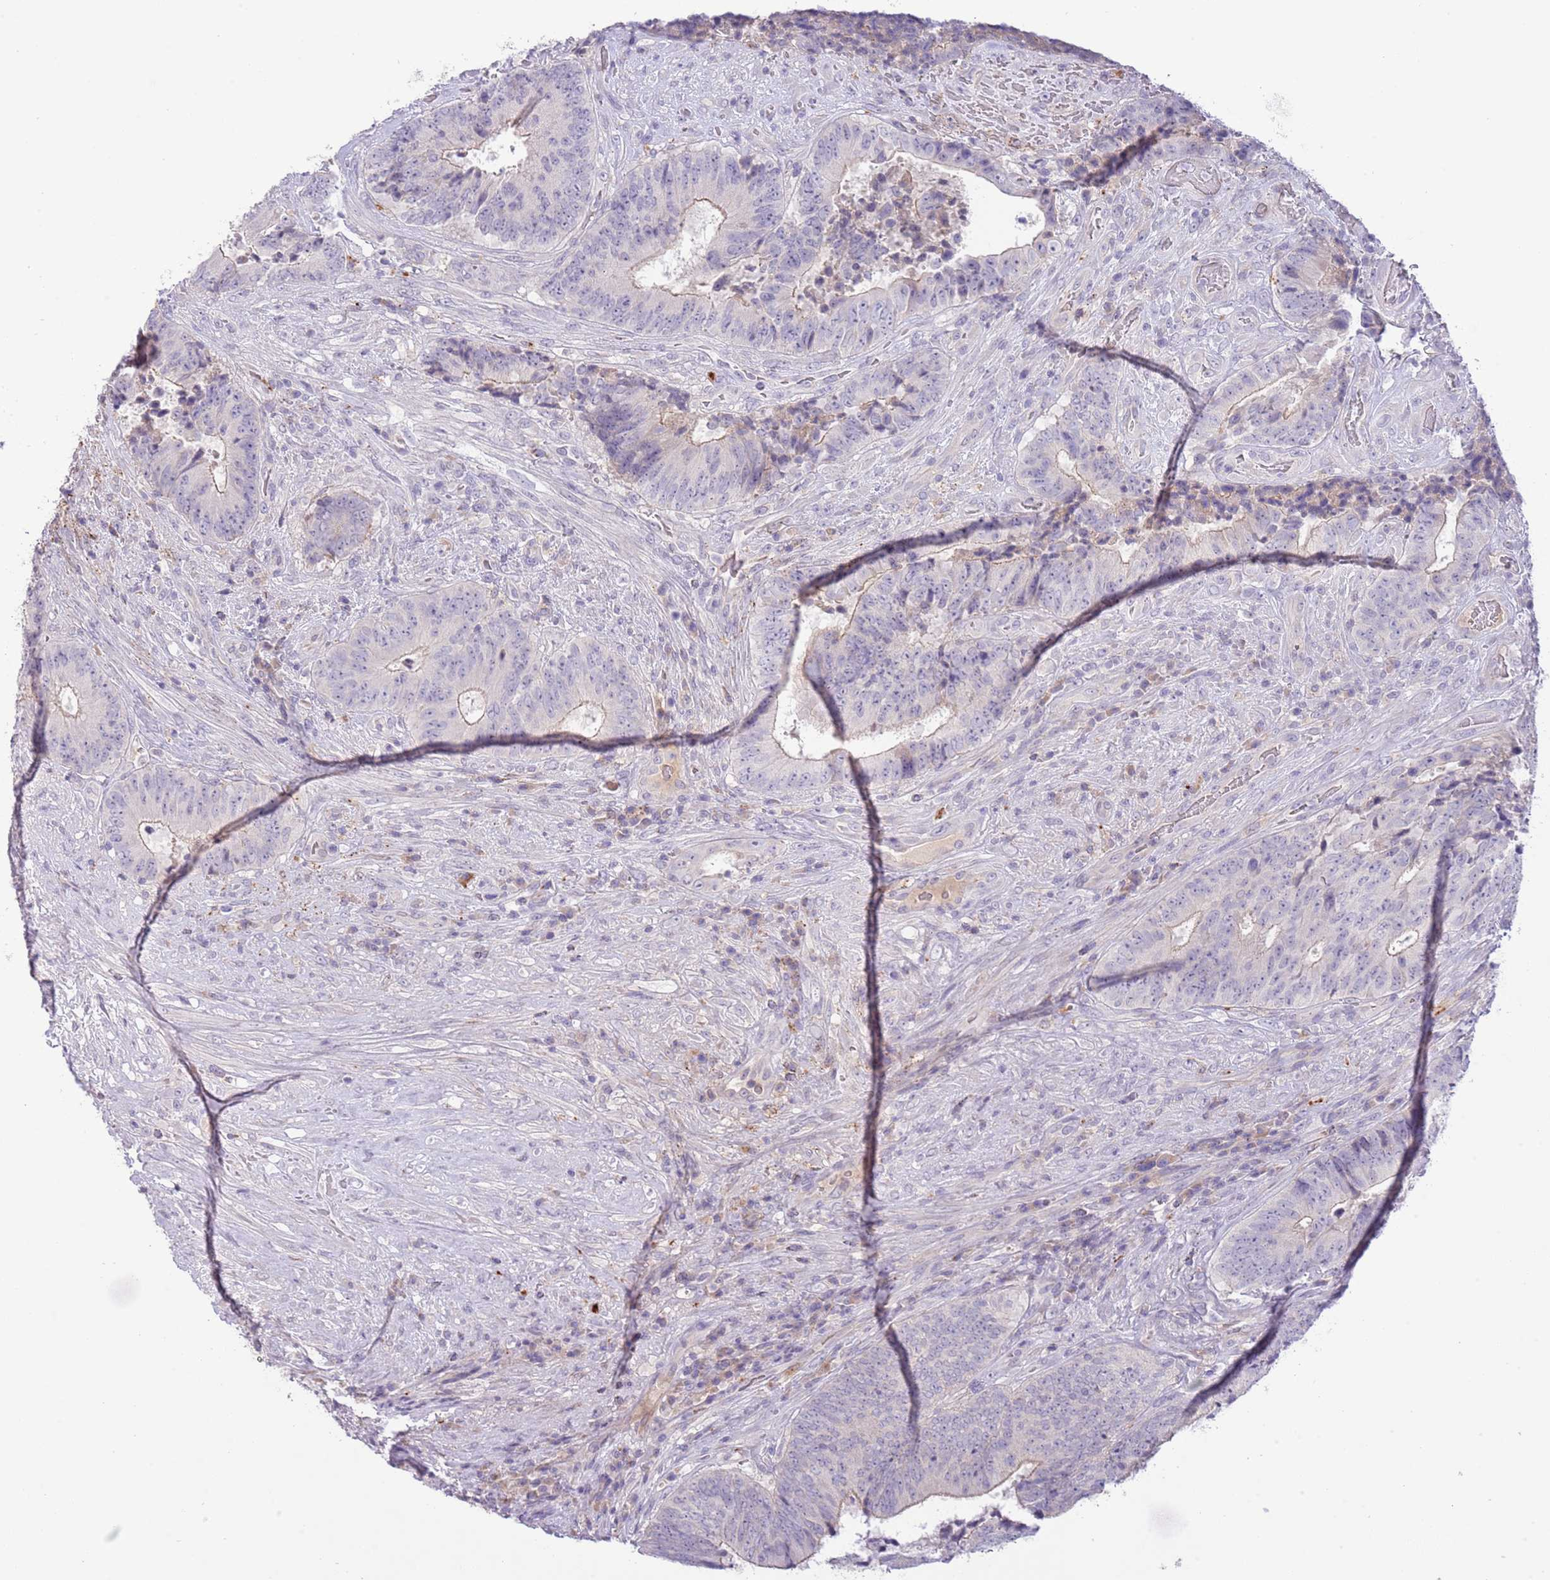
{"staining": {"intensity": "weak", "quantity": "<25%", "location": "cytoplasmic/membranous"}, "tissue": "colorectal cancer", "cell_type": "Tumor cells", "image_type": "cancer", "snomed": [{"axis": "morphology", "description": "Adenocarcinoma, NOS"}, {"axis": "topography", "description": "Rectum"}], "caption": "This is an IHC photomicrograph of adenocarcinoma (colorectal). There is no expression in tumor cells.", "gene": "ABHD17A", "patient": {"sex": "male", "age": 72}}